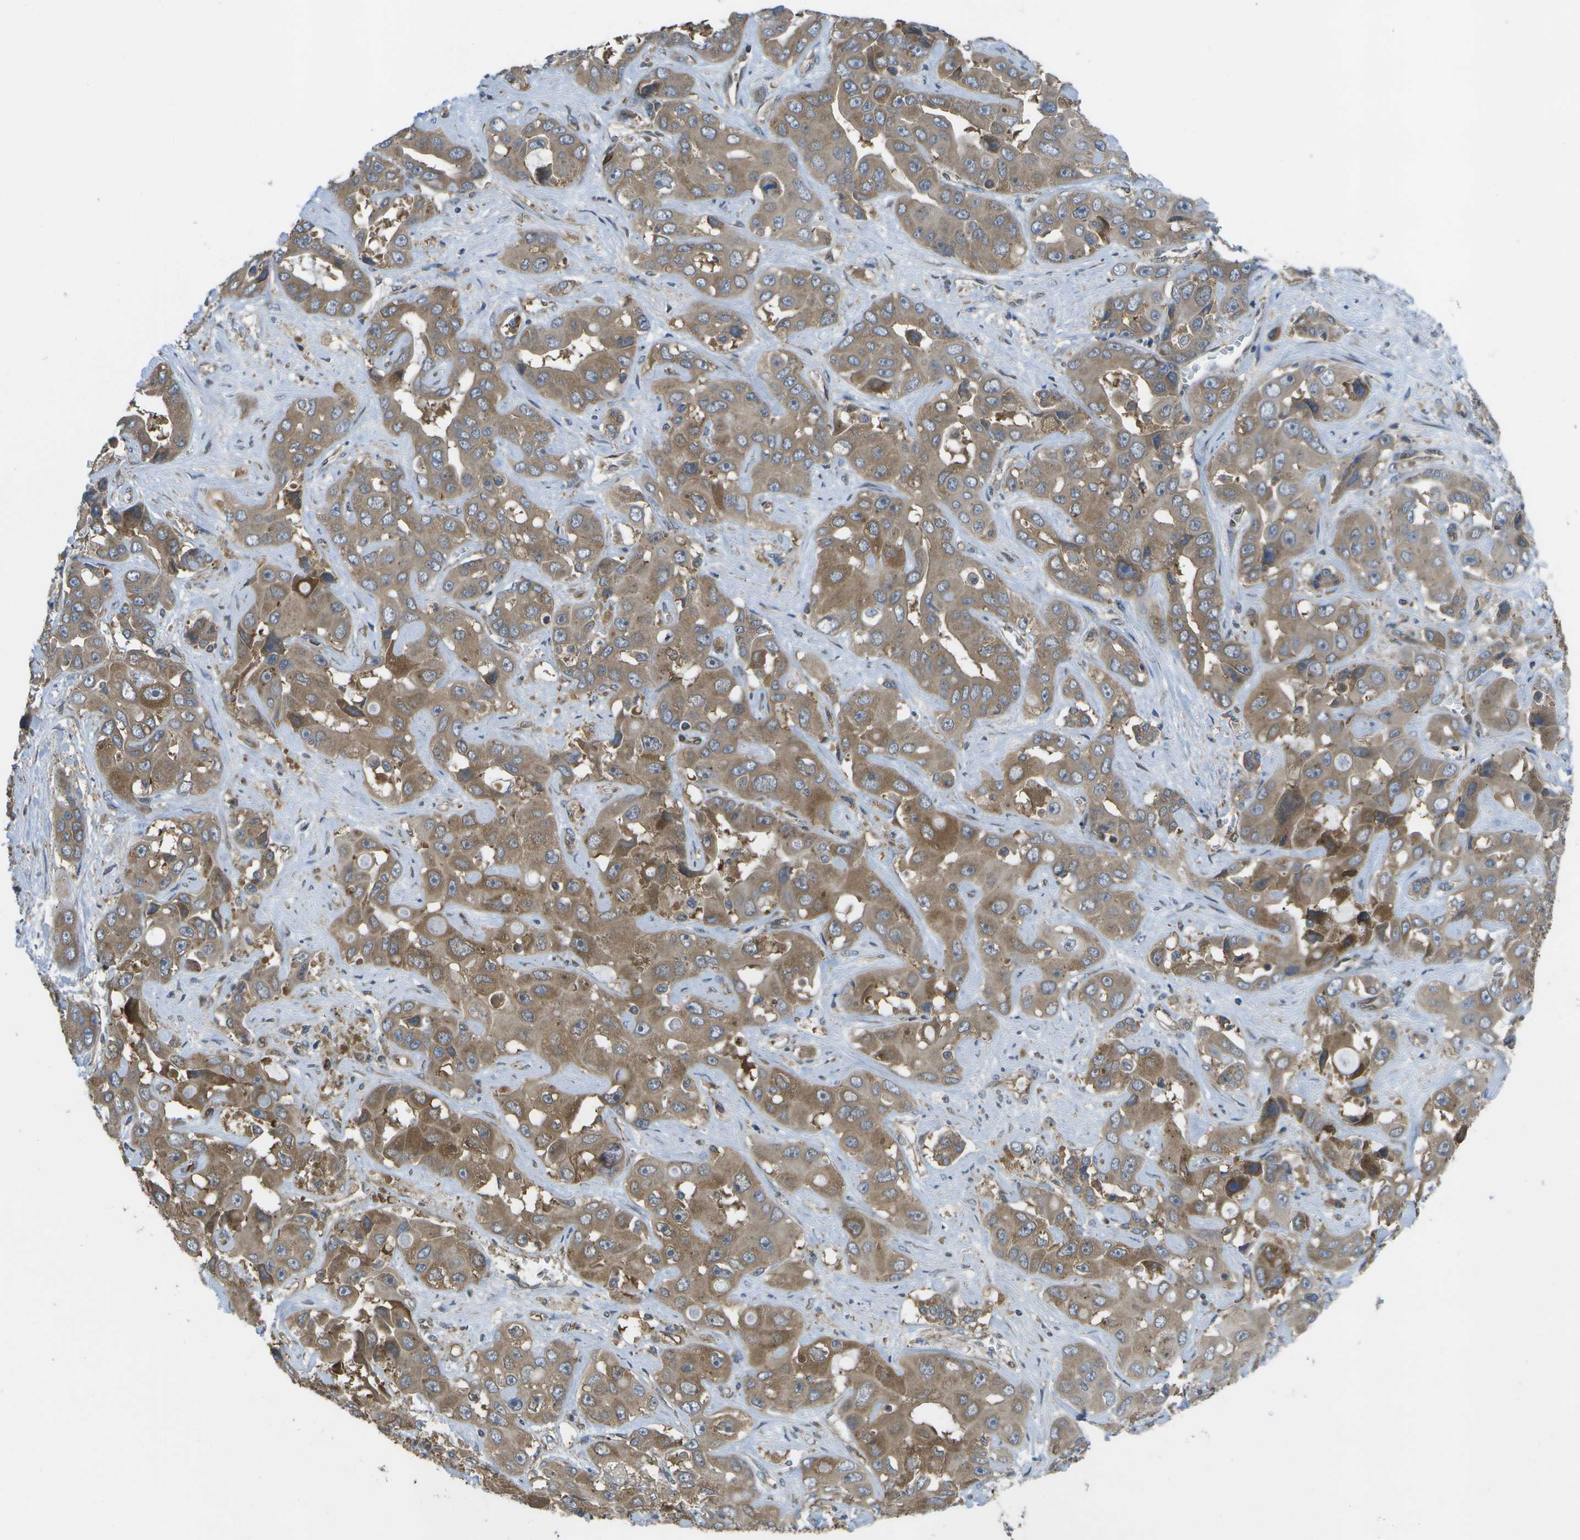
{"staining": {"intensity": "moderate", "quantity": ">75%", "location": "cytoplasmic/membranous"}, "tissue": "liver cancer", "cell_type": "Tumor cells", "image_type": "cancer", "snomed": [{"axis": "morphology", "description": "Cholangiocarcinoma"}, {"axis": "topography", "description": "Liver"}], "caption": "IHC (DAB) staining of liver cholangiocarcinoma displays moderate cytoplasmic/membranous protein positivity in about >75% of tumor cells.", "gene": "DPM3", "patient": {"sex": "female", "age": 52}}